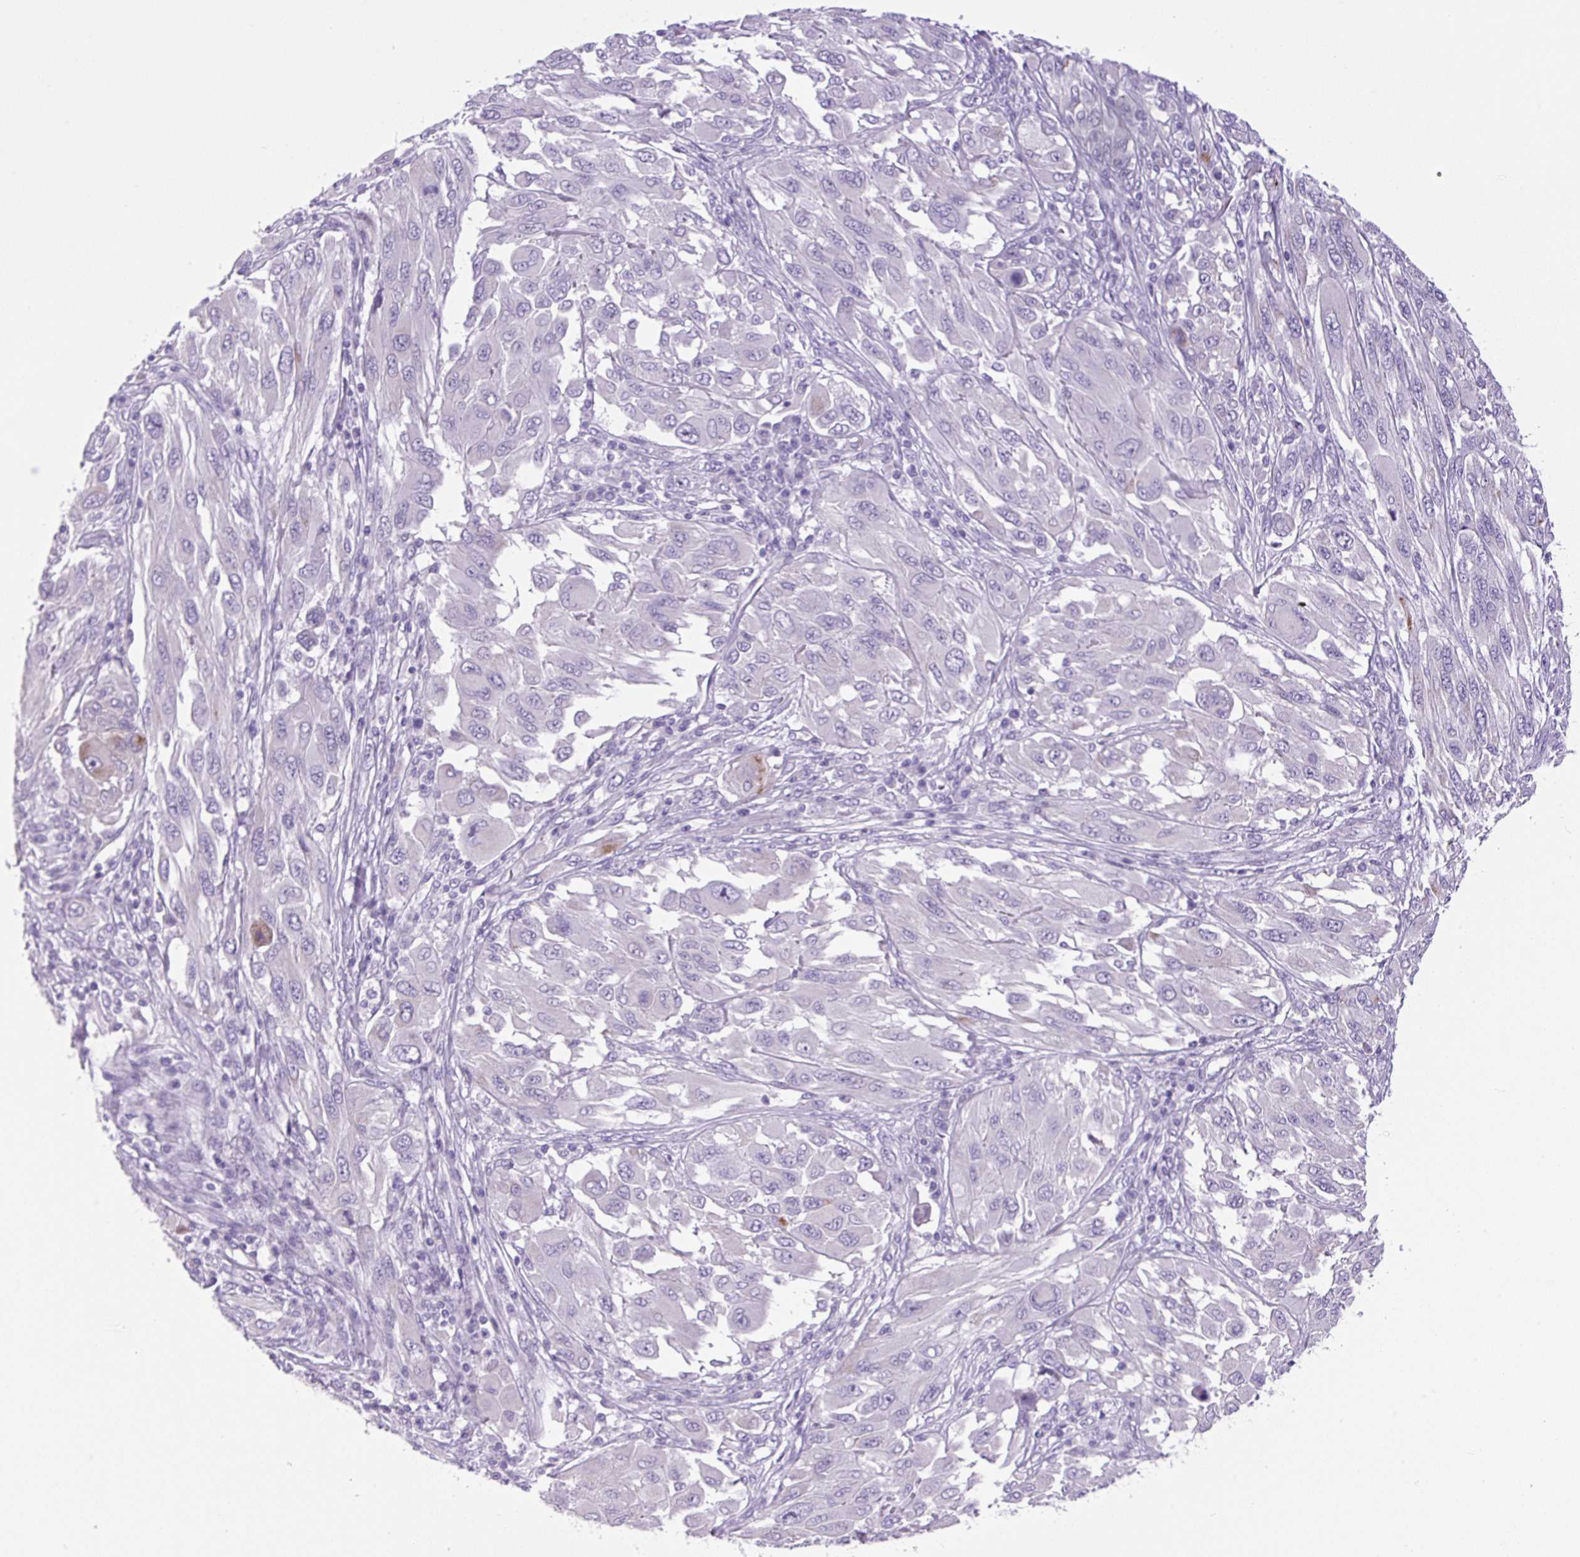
{"staining": {"intensity": "negative", "quantity": "none", "location": "none"}, "tissue": "melanoma", "cell_type": "Tumor cells", "image_type": "cancer", "snomed": [{"axis": "morphology", "description": "Malignant melanoma, NOS"}, {"axis": "topography", "description": "Skin"}], "caption": "Immunohistochemistry (IHC) micrograph of human malignant melanoma stained for a protein (brown), which shows no staining in tumor cells. (DAB immunohistochemistry (IHC), high magnification).", "gene": "CHGA", "patient": {"sex": "female", "age": 91}}